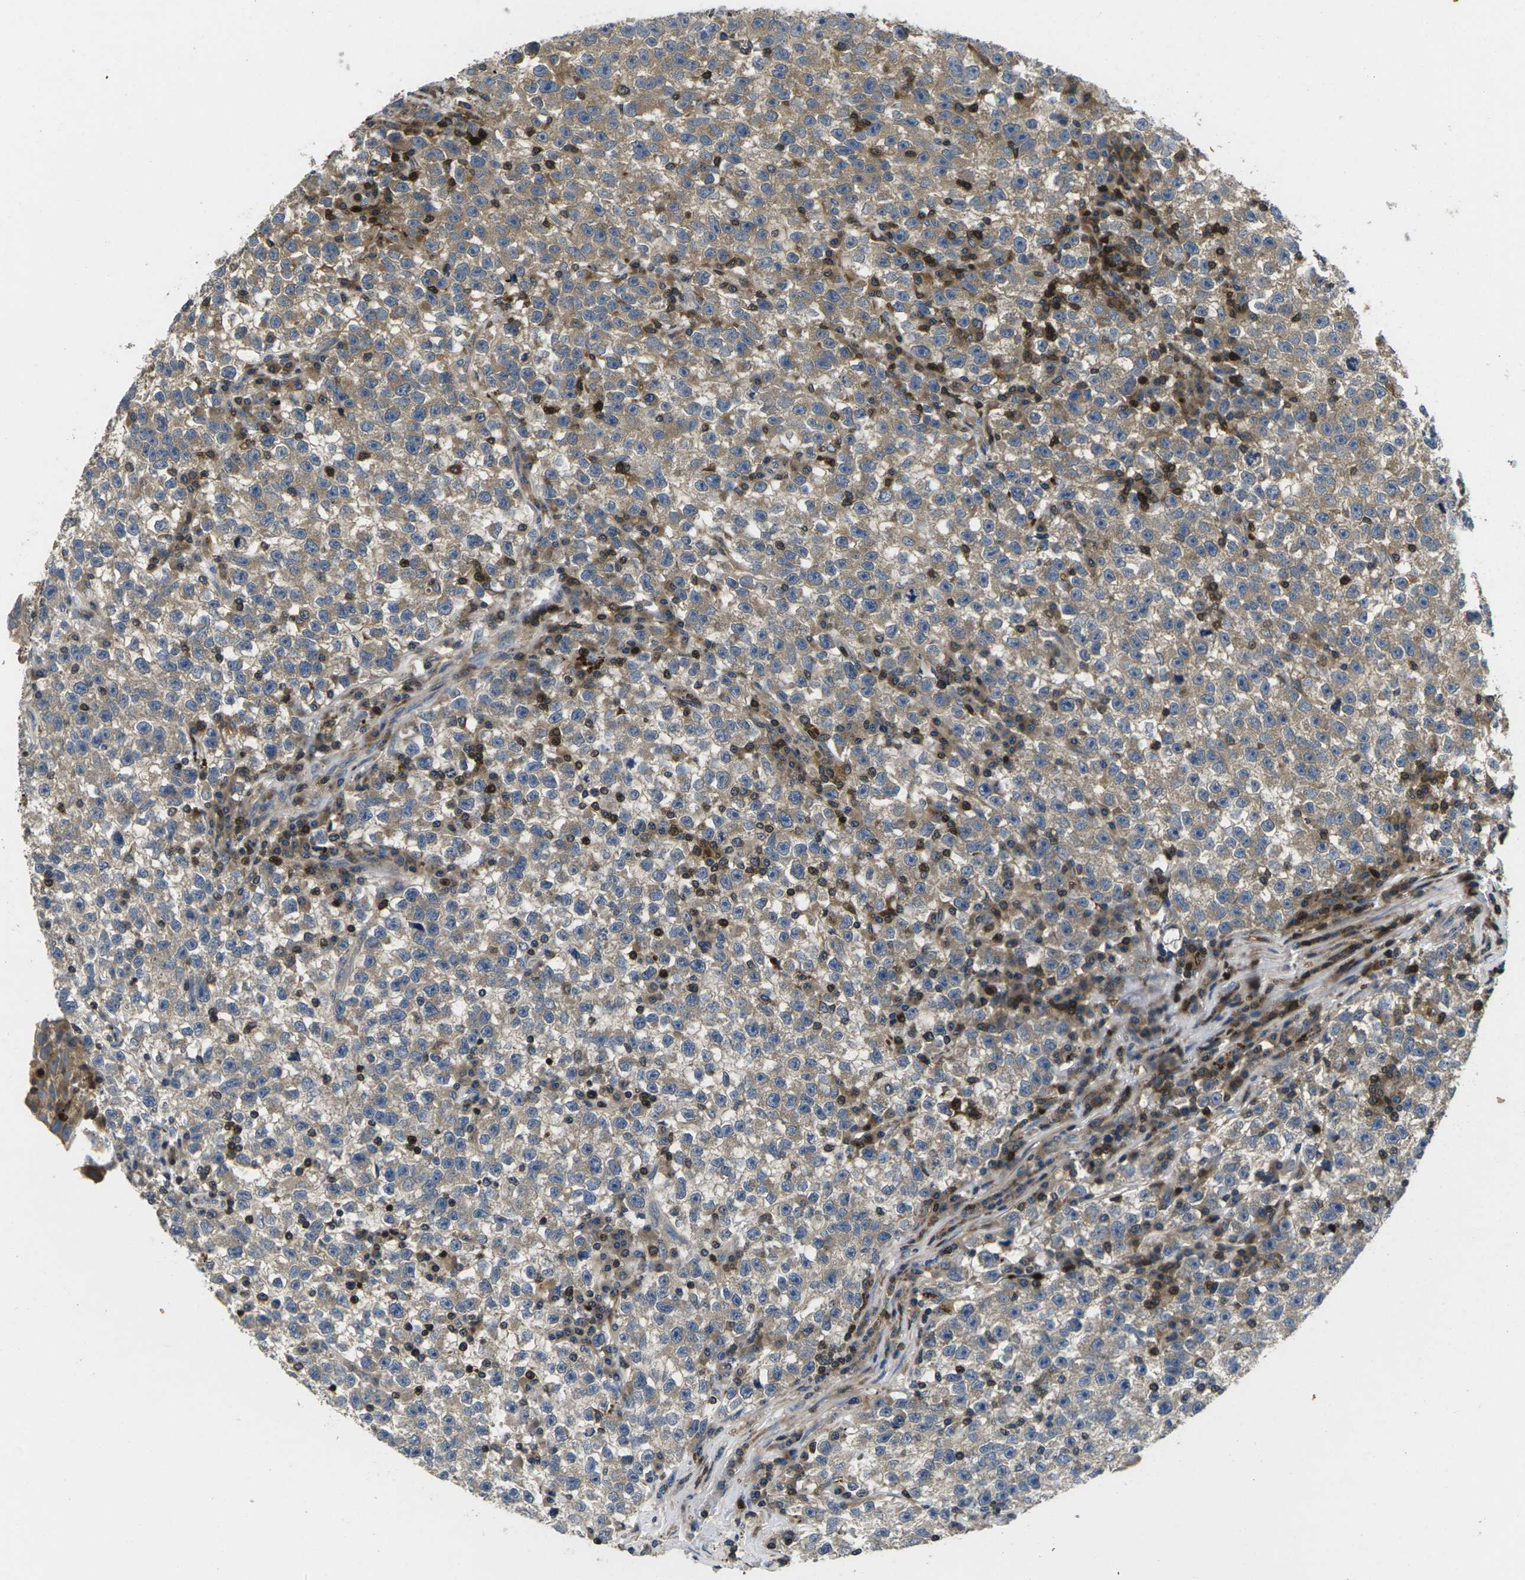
{"staining": {"intensity": "moderate", "quantity": ">75%", "location": "cytoplasmic/membranous"}, "tissue": "testis cancer", "cell_type": "Tumor cells", "image_type": "cancer", "snomed": [{"axis": "morphology", "description": "Seminoma, NOS"}, {"axis": "topography", "description": "Testis"}], "caption": "A medium amount of moderate cytoplasmic/membranous positivity is present in about >75% of tumor cells in testis cancer tissue.", "gene": "PLCE1", "patient": {"sex": "male", "age": 22}}